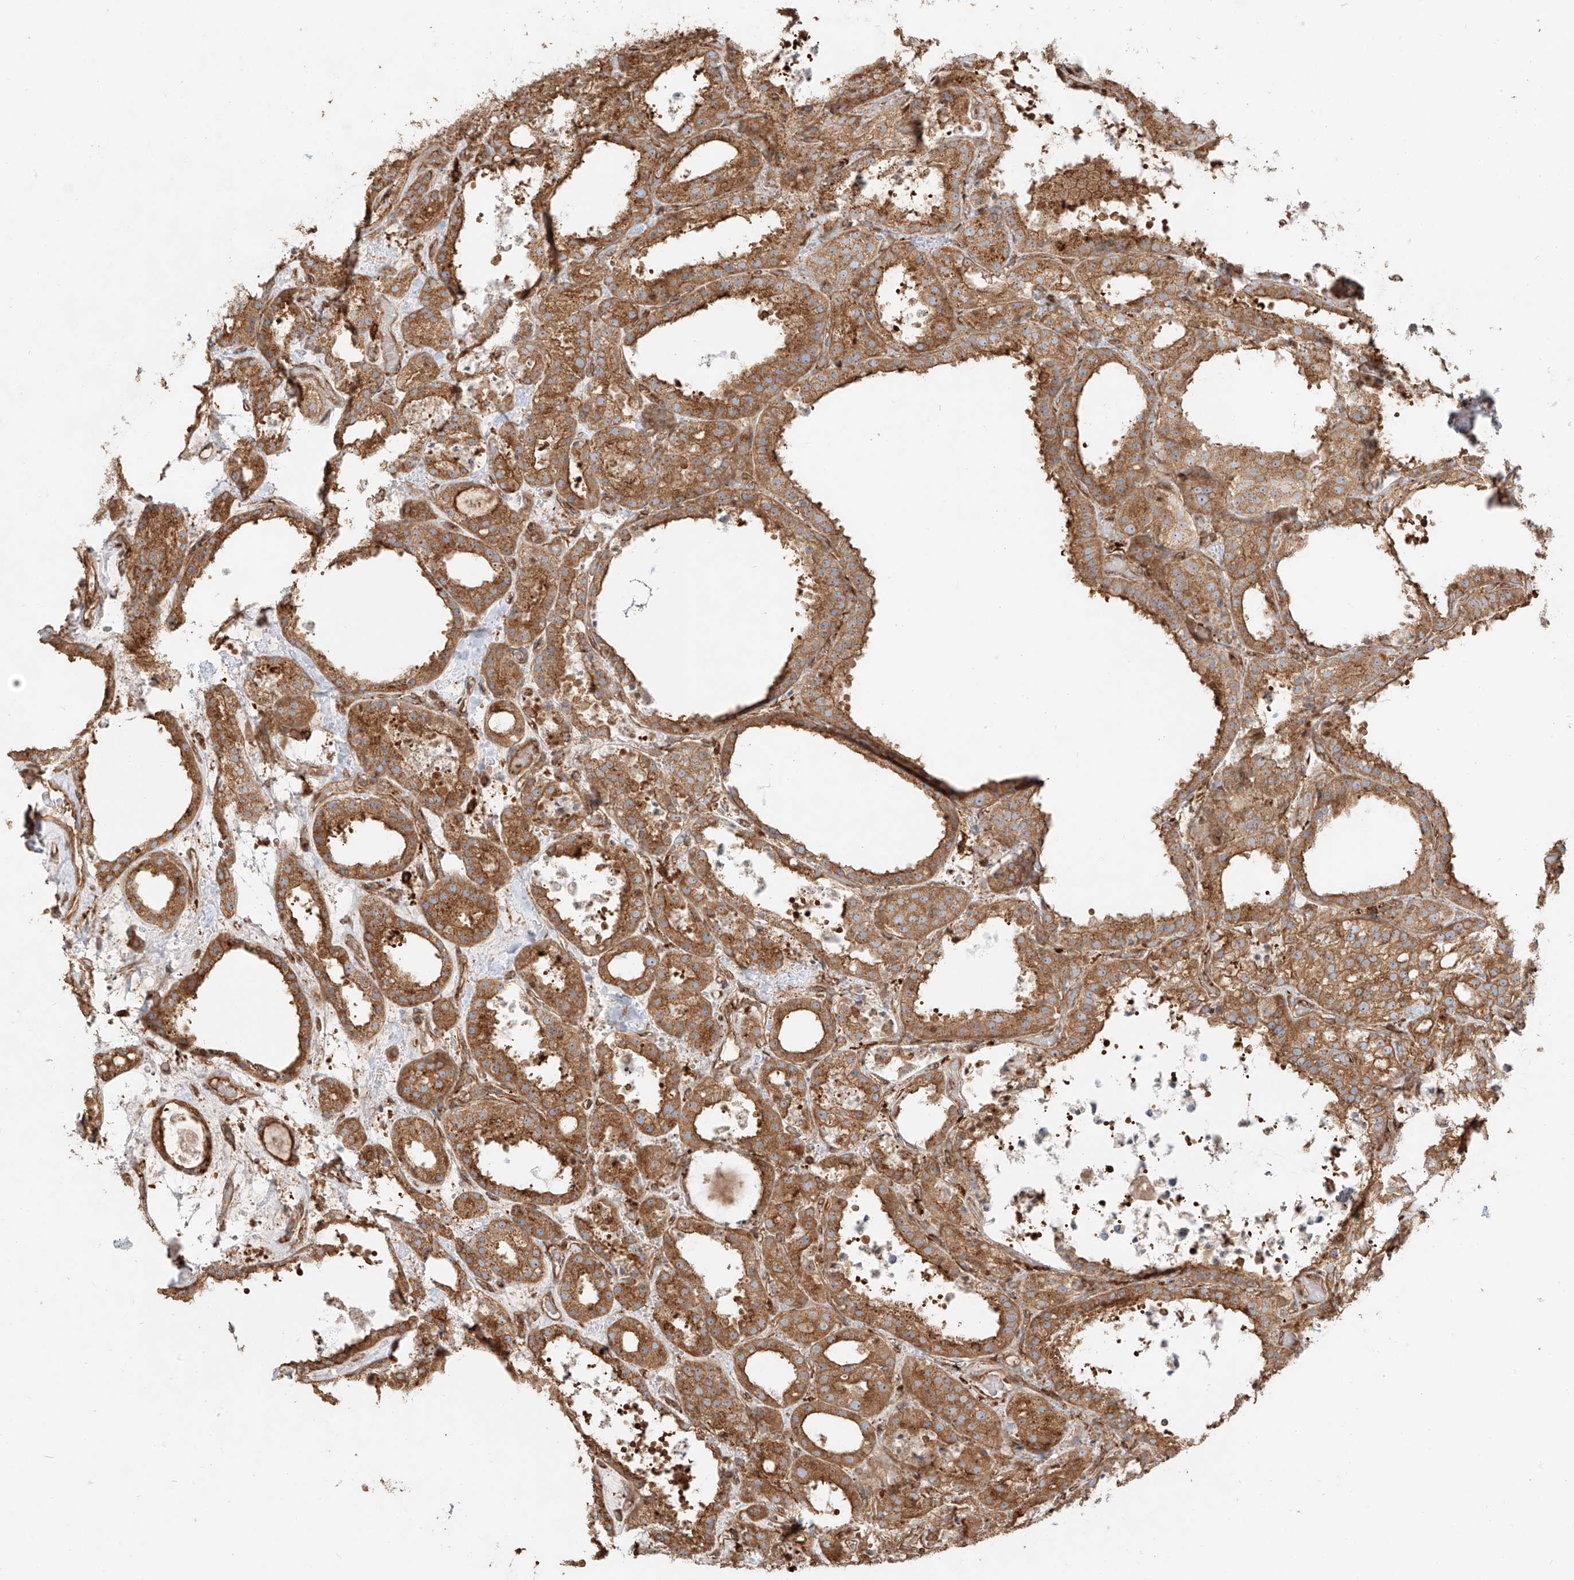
{"staining": {"intensity": "moderate", "quantity": ">75%", "location": "cytoplasmic/membranous"}, "tissue": "thyroid cancer", "cell_type": "Tumor cells", "image_type": "cancer", "snomed": [{"axis": "morphology", "description": "Papillary adenocarcinoma, NOS"}, {"axis": "topography", "description": "Thyroid gland"}], "caption": "Tumor cells exhibit medium levels of moderate cytoplasmic/membranous expression in about >75% of cells in thyroid cancer (papillary adenocarcinoma).", "gene": "SNX9", "patient": {"sex": "male", "age": 77}}